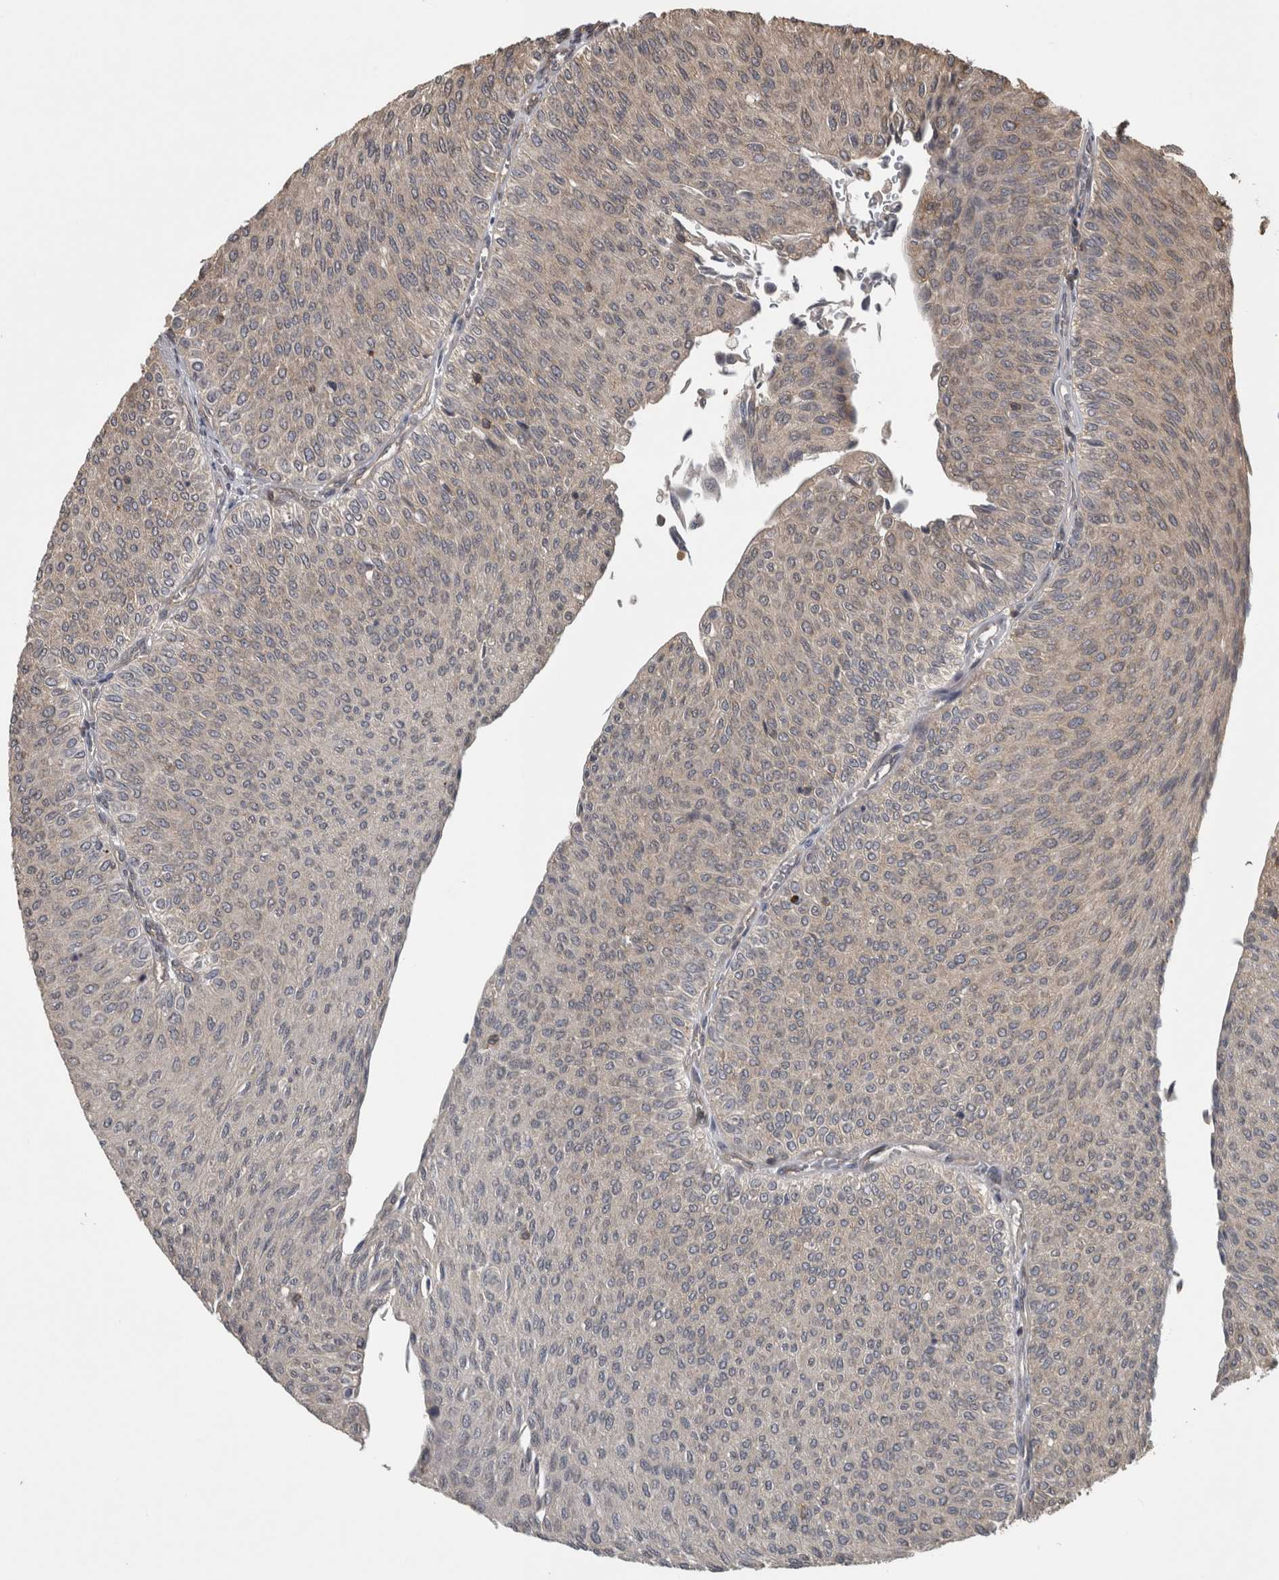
{"staining": {"intensity": "negative", "quantity": "none", "location": "none"}, "tissue": "urothelial cancer", "cell_type": "Tumor cells", "image_type": "cancer", "snomed": [{"axis": "morphology", "description": "Urothelial carcinoma, Low grade"}, {"axis": "topography", "description": "Urinary bladder"}], "caption": "An immunohistochemistry micrograph of urothelial carcinoma (low-grade) is shown. There is no staining in tumor cells of urothelial carcinoma (low-grade).", "gene": "ATXN2", "patient": {"sex": "male", "age": 78}}